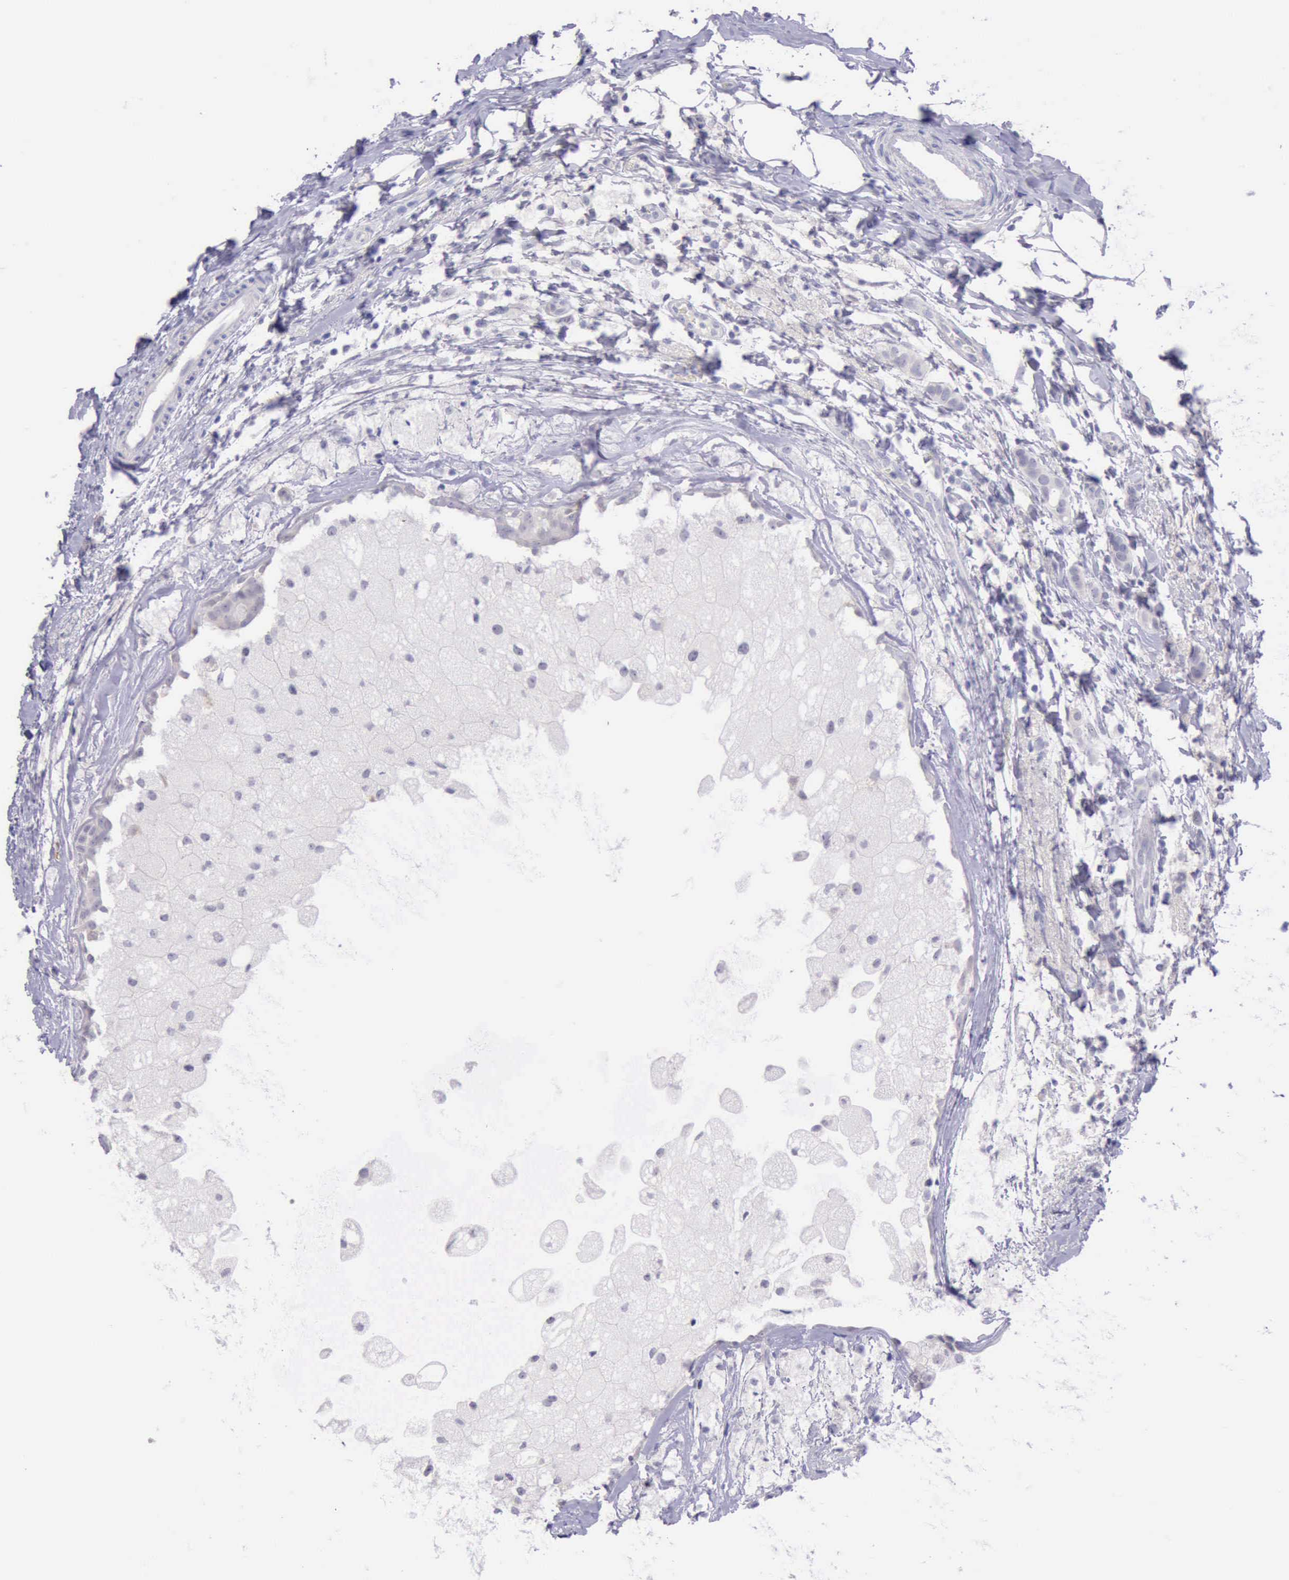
{"staining": {"intensity": "negative", "quantity": "none", "location": "none"}, "tissue": "breast cancer", "cell_type": "Tumor cells", "image_type": "cancer", "snomed": [{"axis": "morphology", "description": "Duct carcinoma"}, {"axis": "topography", "description": "Breast"}], "caption": "A micrograph of breast cancer stained for a protein reveals no brown staining in tumor cells.", "gene": "LRFN5", "patient": {"sex": "female", "age": 54}}